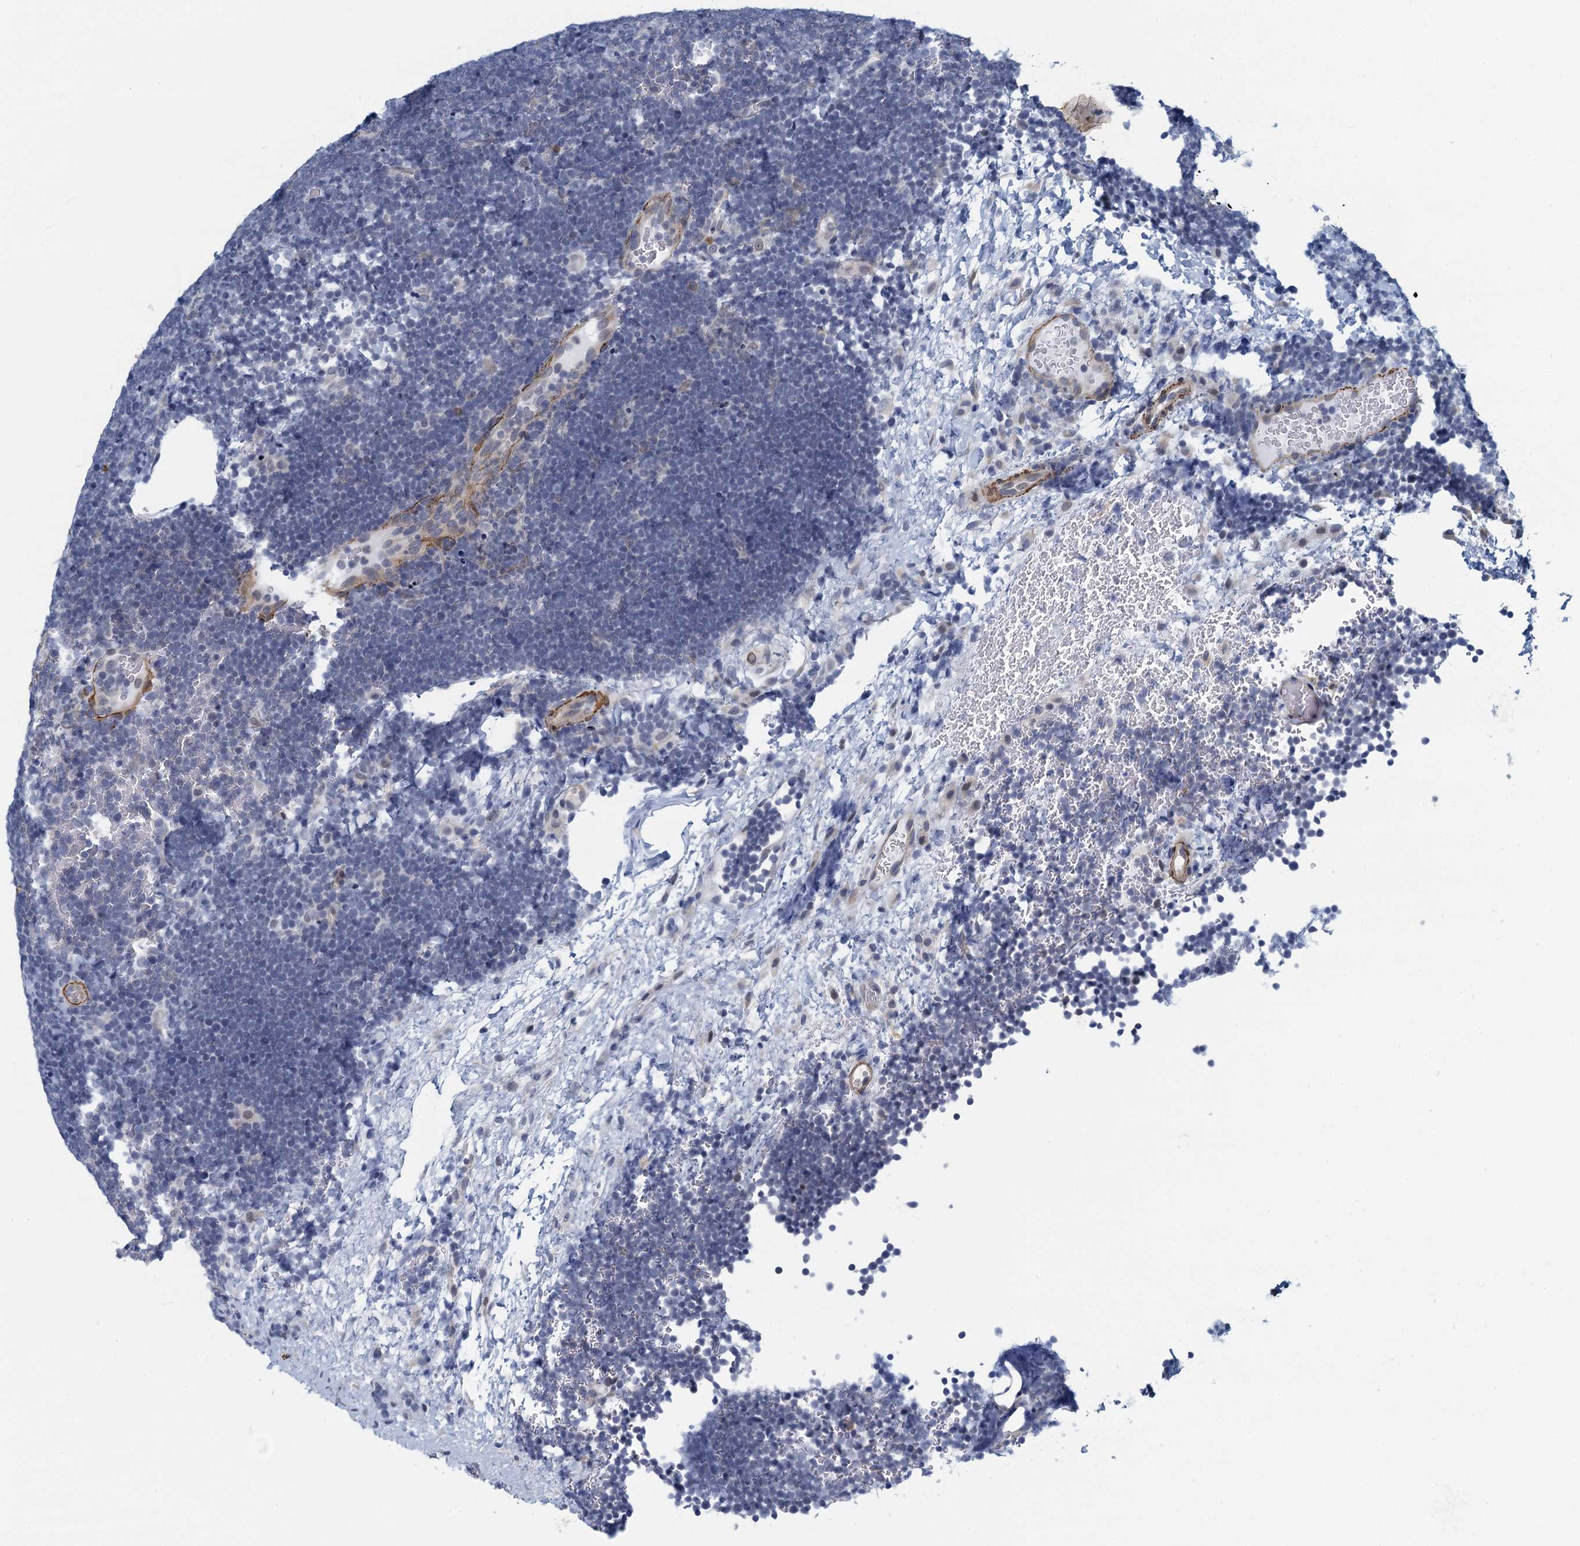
{"staining": {"intensity": "negative", "quantity": "none", "location": "none"}, "tissue": "lymphoma", "cell_type": "Tumor cells", "image_type": "cancer", "snomed": [{"axis": "morphology", "description": "Malignant lymphoma, non-Hodgkin's type, High grade"}, {"axis": "topography", "description": "Lymph node"}], "caption": "High magnification brightfield microscopy of lymphoma stained with DAB (brown) and counterstained with hematoxylin (blue): tumor cells show no significant staining.", "gene": "ALG2", "patient": {"sex": "male", "age": 13}}